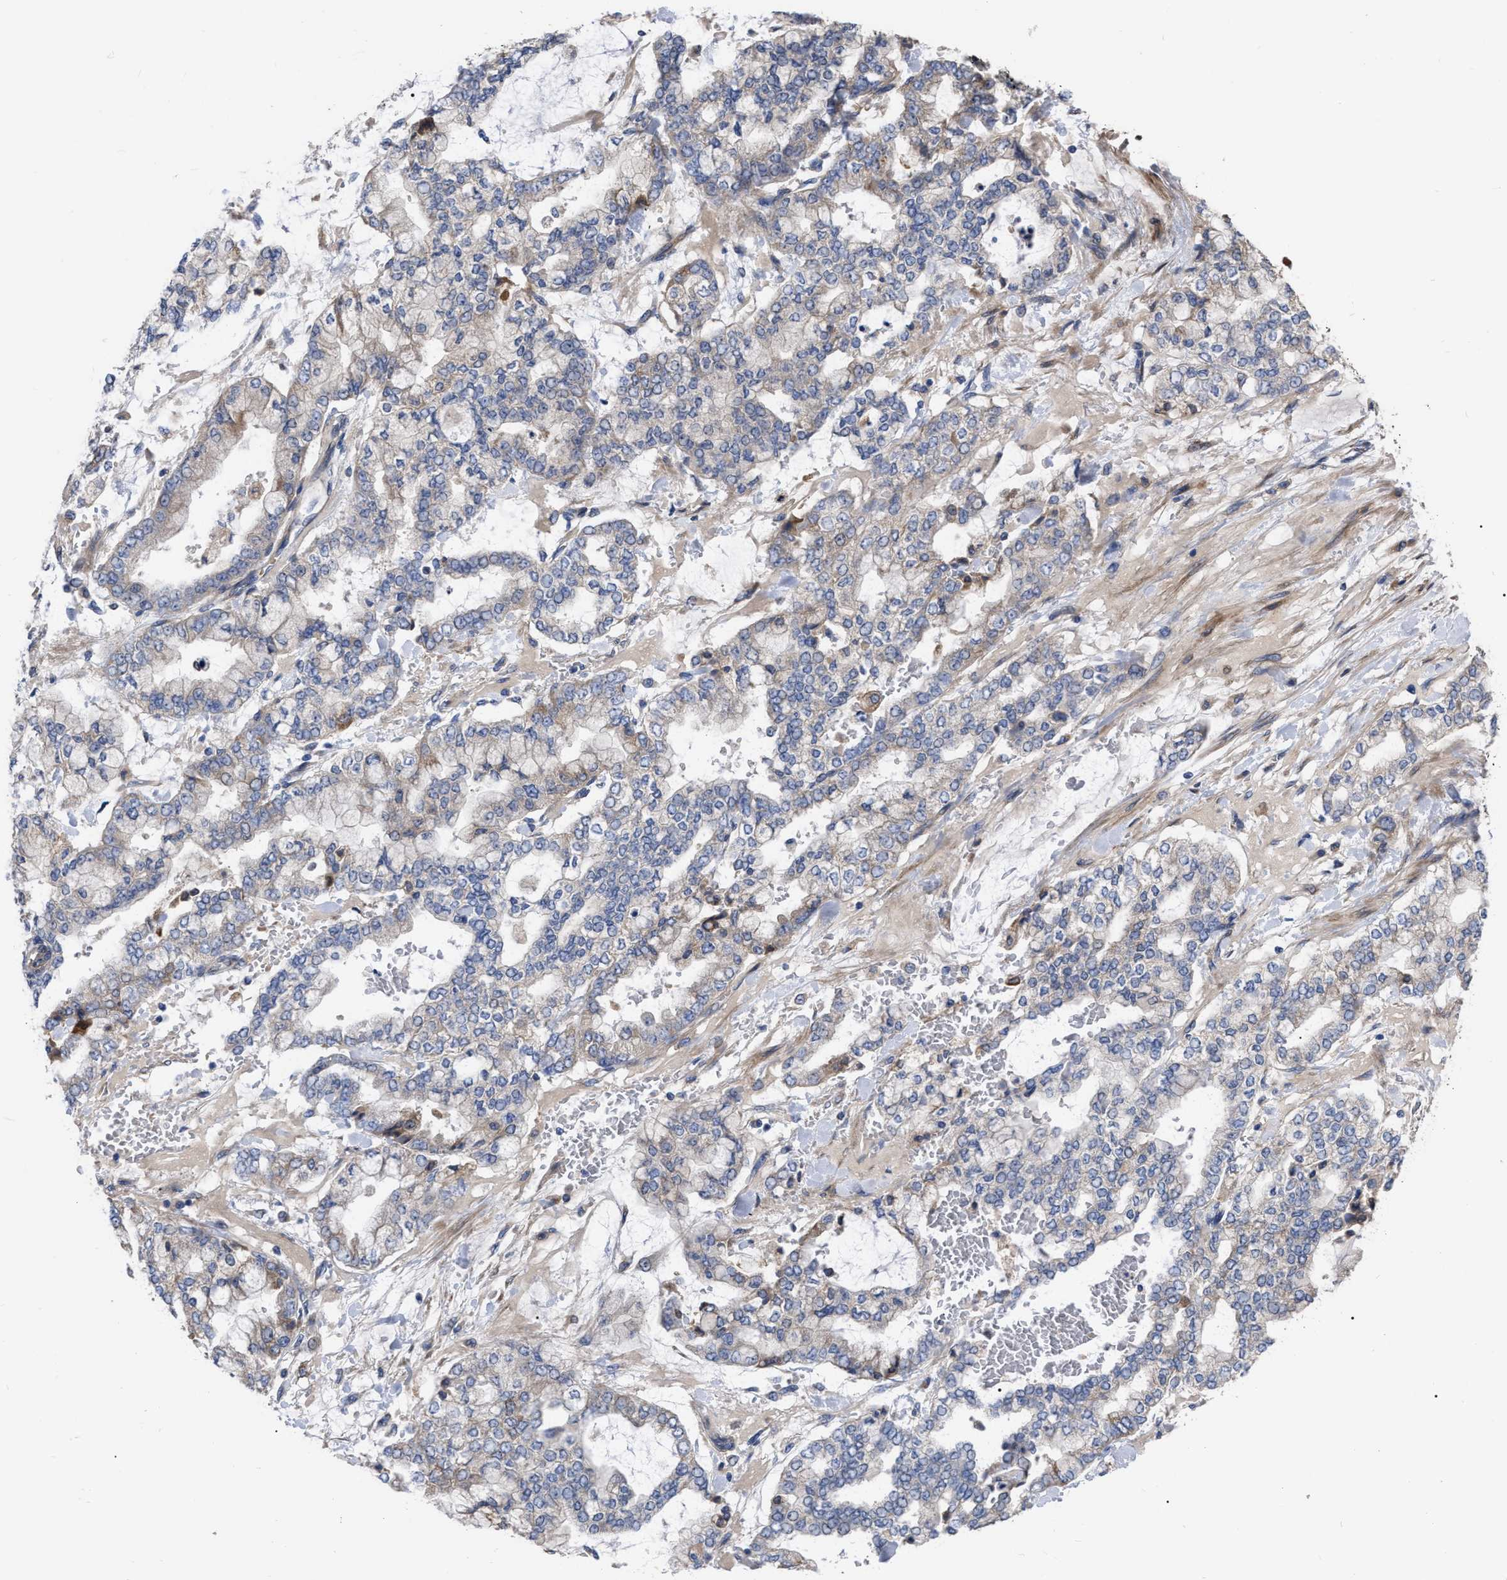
{"staining": {"intensity": "weak", "quantity": "<25%", "location": "cytoplasmic/membranous"}, "tissue": "stomach cancer", "cell_type": "Tumor cells", "image_type": "cancer", "snomed": [{"axis": "morphology", "description": "Normal tissue, NOS"}, {"axis": "morphology", "description": "Adenocarcinoma, NOS"}, {"axis": "topography", "description": "Stomach, upper"}, {"axis": "topography", "description": "Stomach"}], "caption": "Tumor cells are negative for brown protein staining in adenocarcinoma (stomach).", "gene": "MLST8", "patient": {"sex": "male", "age": 76}}